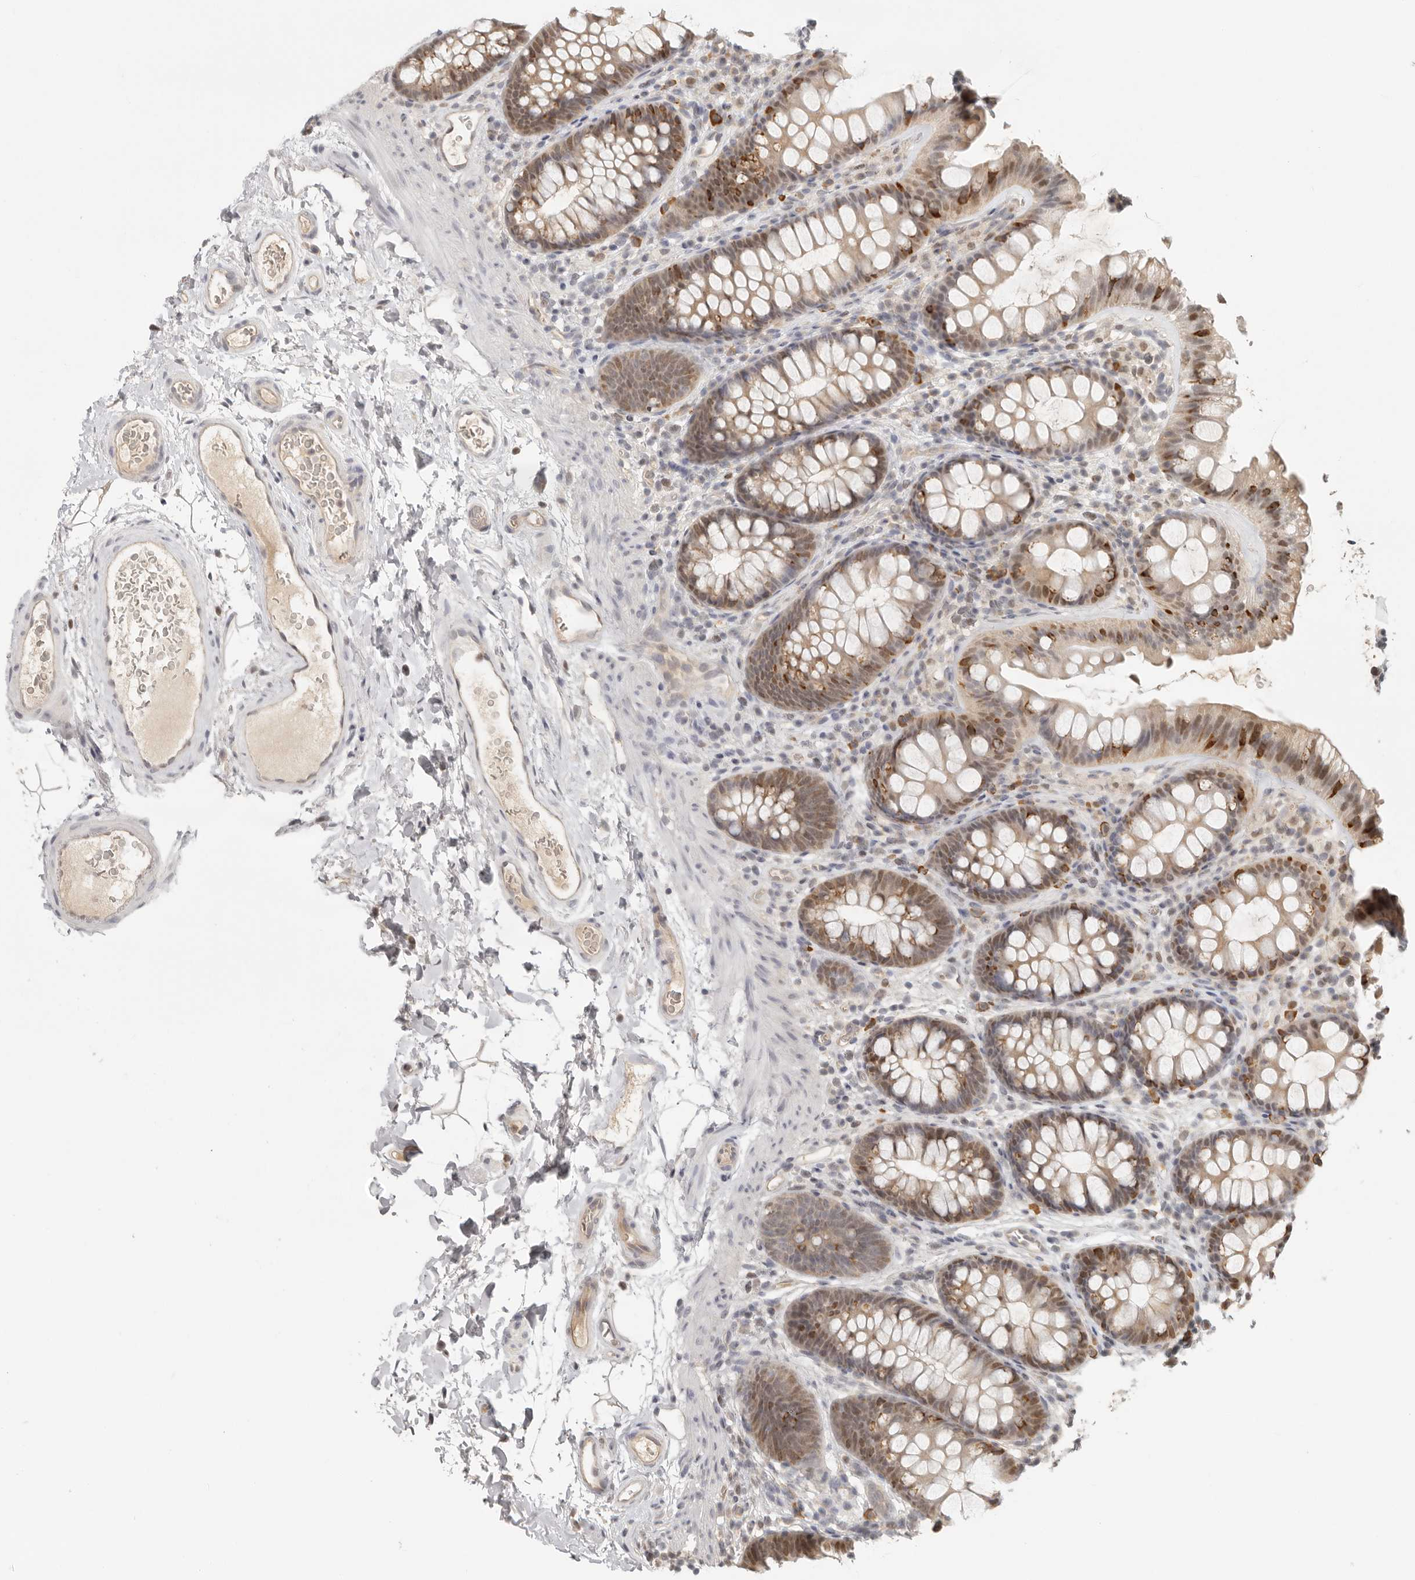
{"staining": {"intensity": "weak", "quantity": ">75%", "location": "cytoplasmic/membranous,nuclear"}, "tissue": "colon", "cell_type": "Endothelial cells", "image_type": "normal", "snomed": [{"axis": "morphology", "description": "Normal tissue, NOS"}, {"axis": "topography", "description": "Colon"}], "caption": "About >75% of endothelial cells in normal human colon demonstrate weak cytoplasmic/membranous,nuclear protein positivity as visualized by brown immunohistochemical staining.", "gene": "PSMA5", "patient": {"sex": "female", "age": 62}}